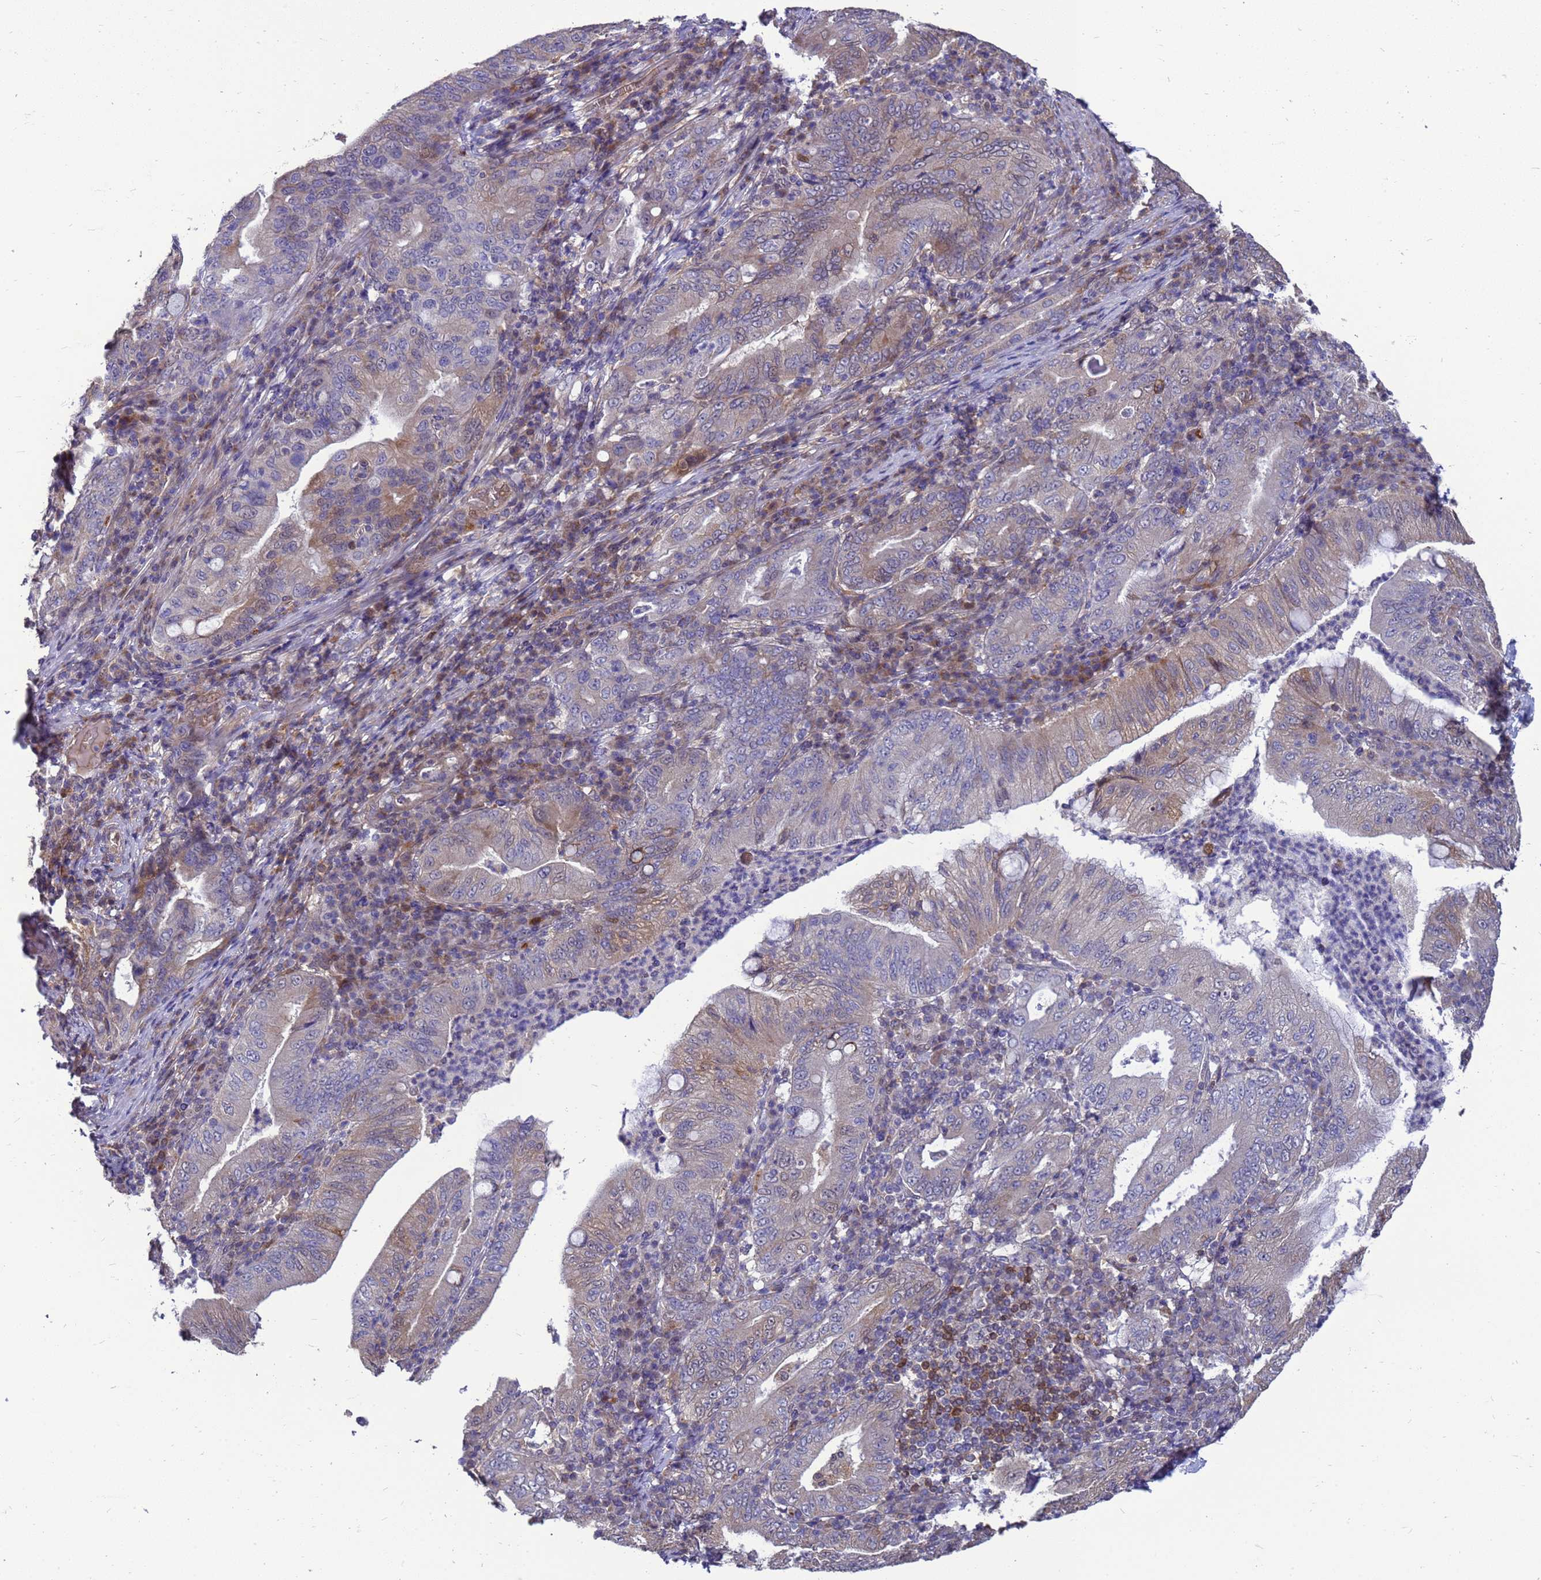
{"staining": {"intensity": "moderate", "quantity": "<25%", "location": "cytoplasmic/membranous,nuclear"}, "tissue": "stomach cancer", "cell_type": "Tumor cells", "image_type": "cancer", "snomed": [{"axis": "morphology", "description": "Normal tissue, NOS"}, {"axis": "morphology", "description": "Adenocarcinoma, NOS"}, {"axis": "topography", "description": "Esophagus"}, {"axis": "topography", "description": "Stomach, upper"}, {"axis": "topography", "description": "Peripheral nerve tissue"}], "caption": "This image reveals immunohistochemistry (IHC) staining of human stomach cancer, with low moderate cytoplasmic/membranous and nuclear positivity in about <25% of tumor cells.", "gene": "EIF4EBP3", "patient": {"sex": "male", "age": 62}}